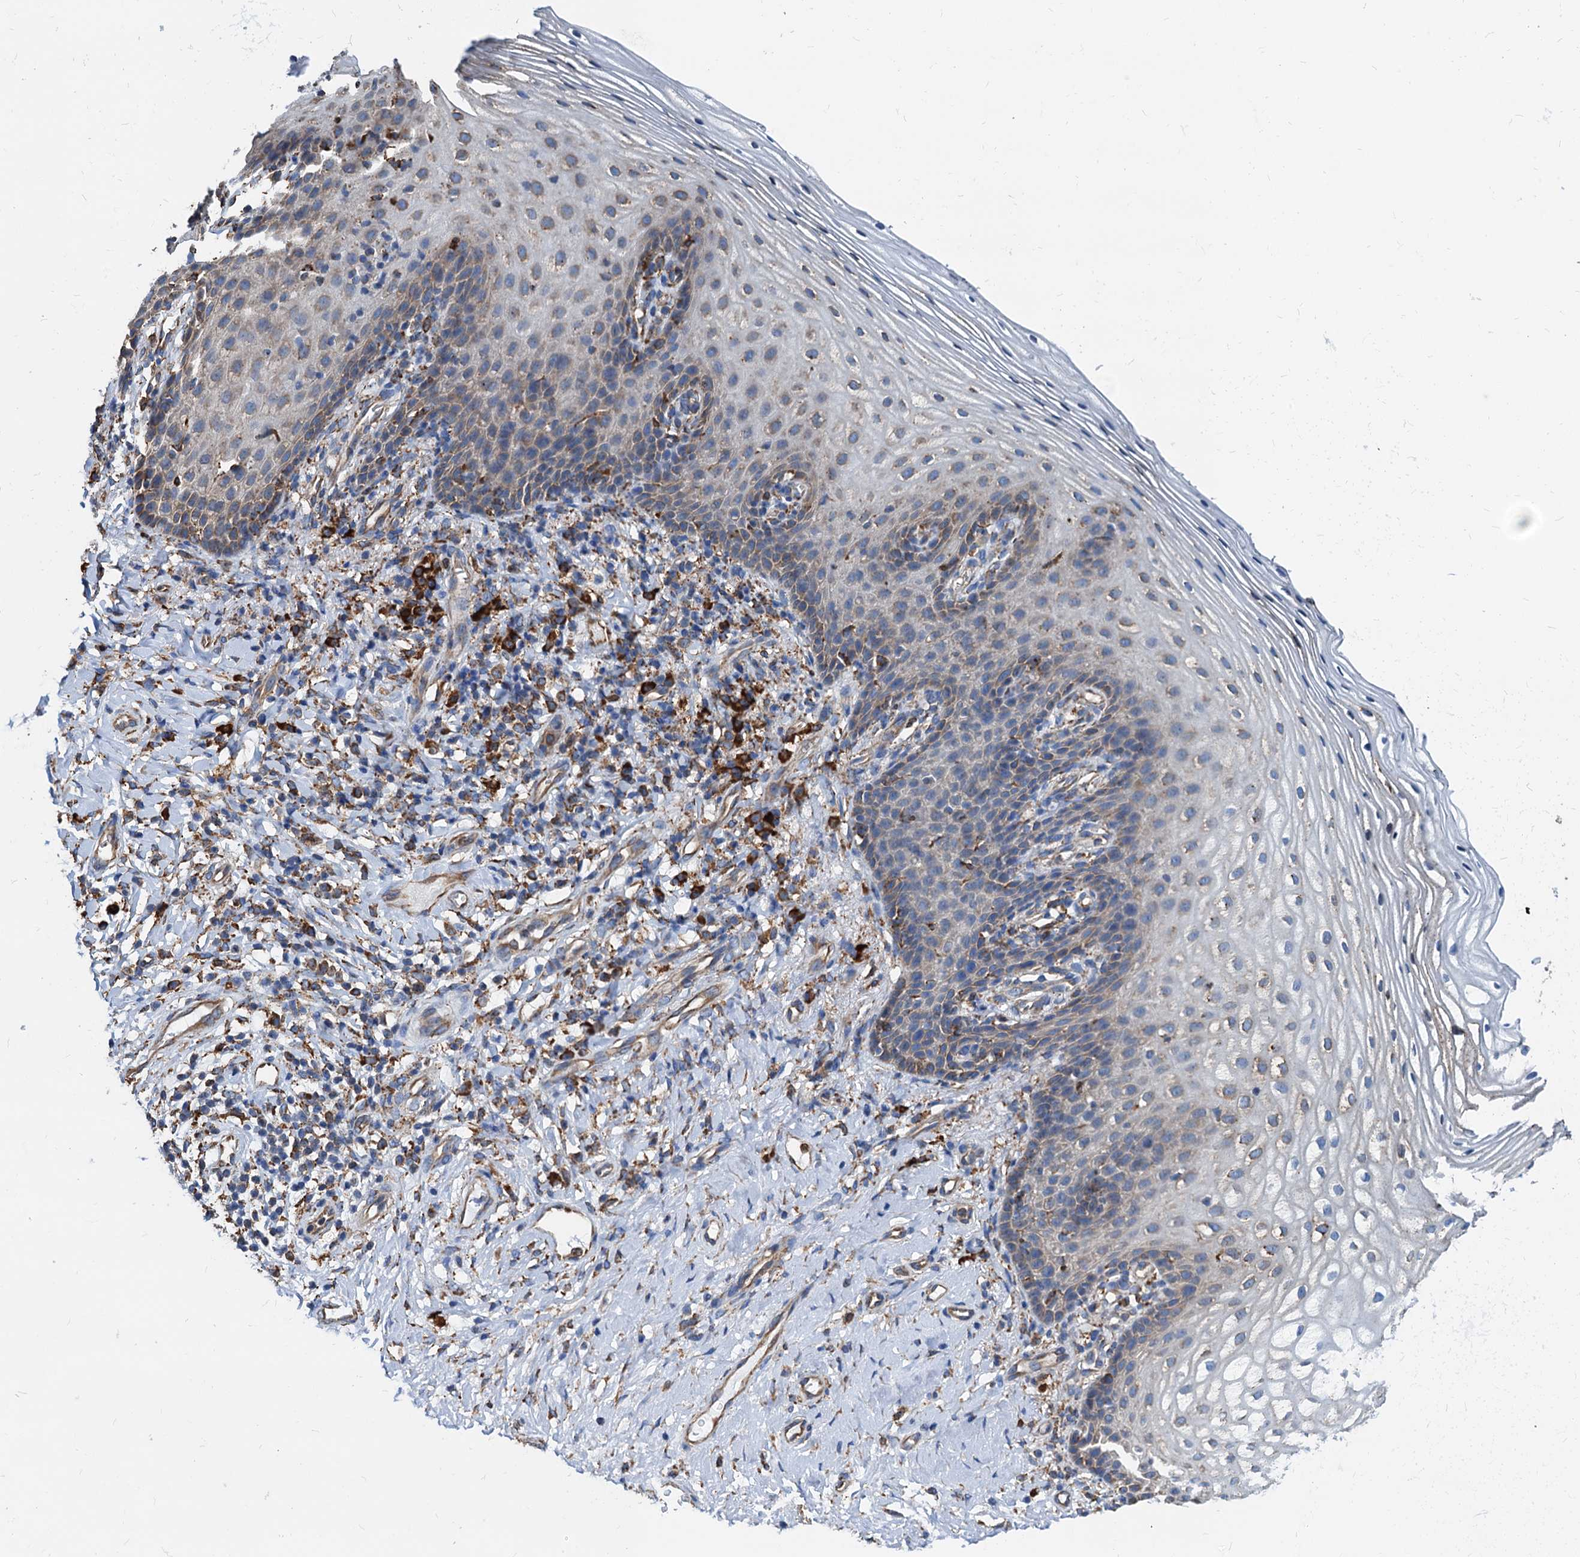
{"staining": {"intensity": "weak", "quantity": "<25%", "location": "cytoplasmic/membranous"}, "tissue": "vagina", "cell_type": "Squamous epithelial cells", "image_type": "normal", "snomed": [{"axis": "morphology", "description": "Normal tissue, NOS"}, {"axis": "topography", "description": "Vagina"}], "caption": "Squamous epithelial cells show no significant protein positivity in unremarkable vagina. The staining was performed using DAB (3,3'-diaminobenzidine) to visualize the protein expression in brown, while the nuclei were stained in blue with hematoxylin (Magnification: 20x).", "gene": "HSPA5", "patient": {"sex": "female", "age": 60}}